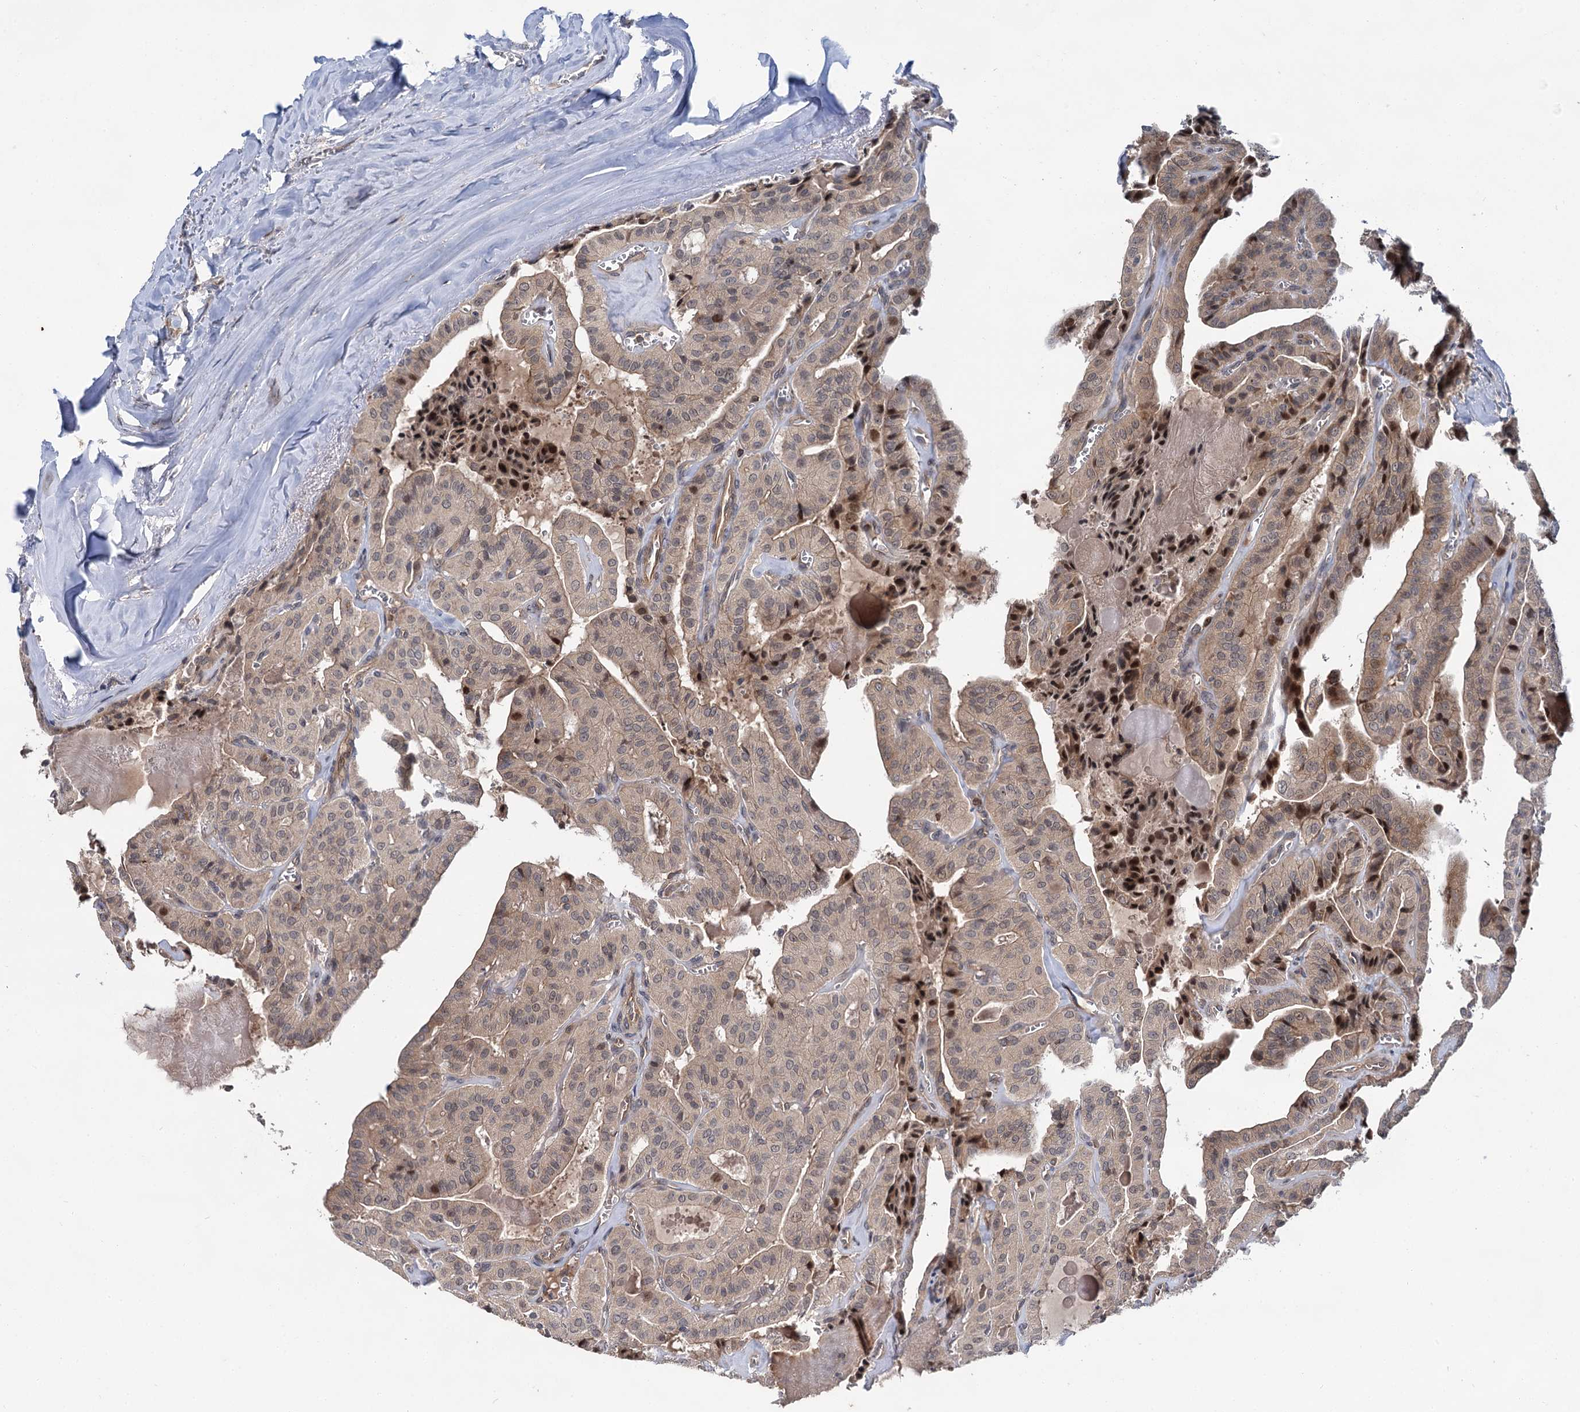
{"staining": {"intensity": "weak", "quantity": ">75%", "location": "cytoplasmic/membranous,nuclear"}, "tissue": "thyroid cancer", "cell_type": "Tumor cells", "image_type": "cancer", "snomed": [{"axis": "morphology", "description": "Papillary adenocarcinoma, NOS"}, {"axis": "topography", "description": "Thyroid gland"}], "caption": "Thyroid cancer stained with a brown dye demonstrates weak cytoplasmic/membranous and nuclear positive expression in approximately >75% of tumor cells.", "gene": "ABLIM1", "patient": {"sex": "male", "age": 52}}